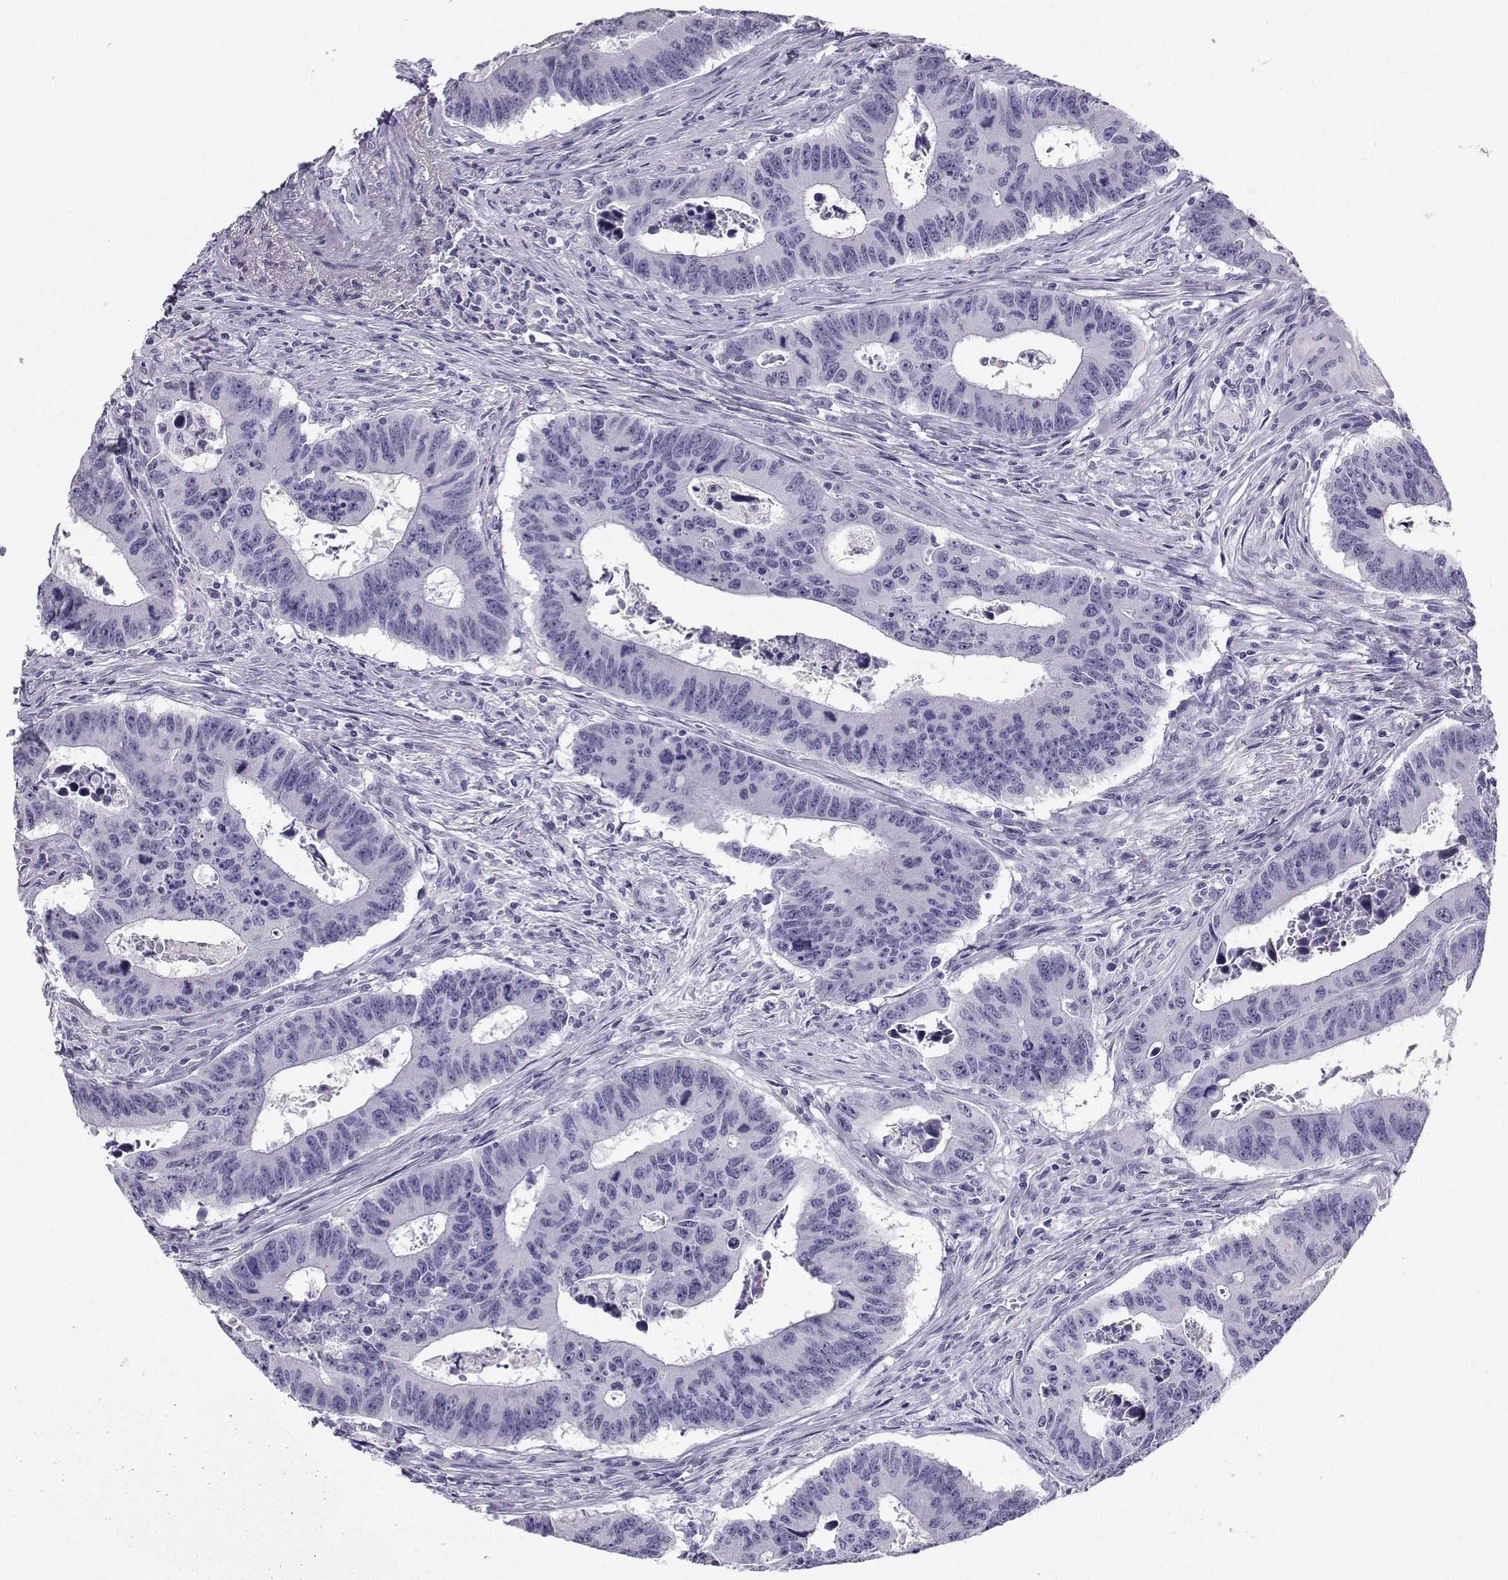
{"staining": {"intensity": "negative", "quantity": "none", "location": "none"}, "tissue": "colorectal cancer", "cell_type": "Tumor cells", "image_type": "cancer", "snomed": [{"axis": "morphology", "description": "Adenocarcinoma, NOS"}, {"axis": "topography", "description": "Appendix"}, {"axis": "topography", "description": "Colon"}, {"axis": "topography", "description": "Cecum"}, {"axis": "topography", "description": "Colon asc"}], "caption": "This is an IHC photomicrograph of colorectal cancer (adenocarcinoma). There is no staining in tumor cells.", "gene": "NEFL", "patient": {"sex": "female", "age": 85}}